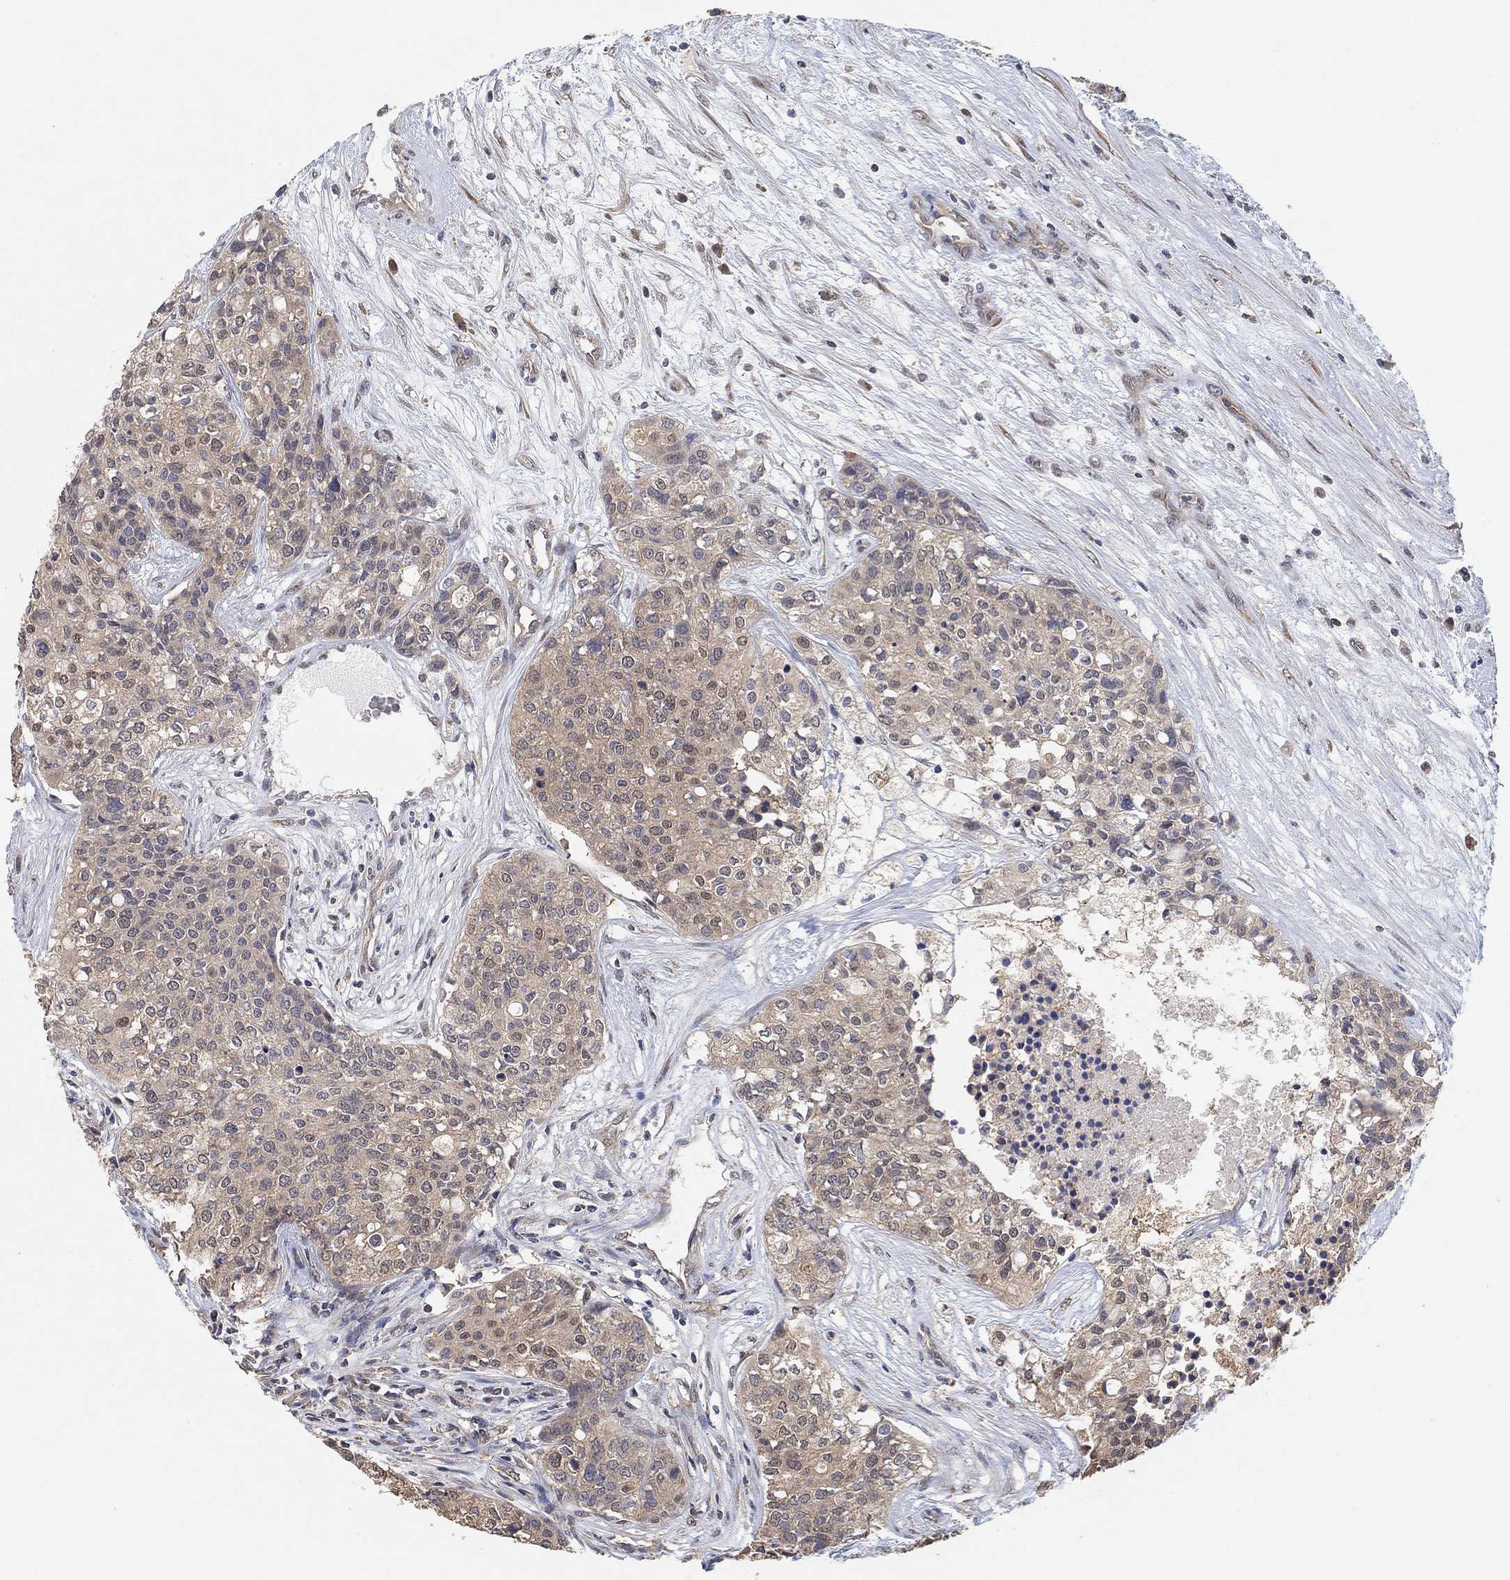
{"staining": {"intensity": "weak", "quantity": "<25%", "location": "cytoplasmic/membranous"}, "tissue": "carcinoid", "cell_type": "Tumor cells", "image_type": "cancer", "snomed": [{"axis": "morphology", "description": "Carcinoid, malignant, NOS"}, {"axis": "topography", "description": "Colon"}], "caption": "The micrograph reveals no staining of tumor cells in carcinoid.", "gene": "CCDC43", "patient": {"sex": "male", "age": 81}}